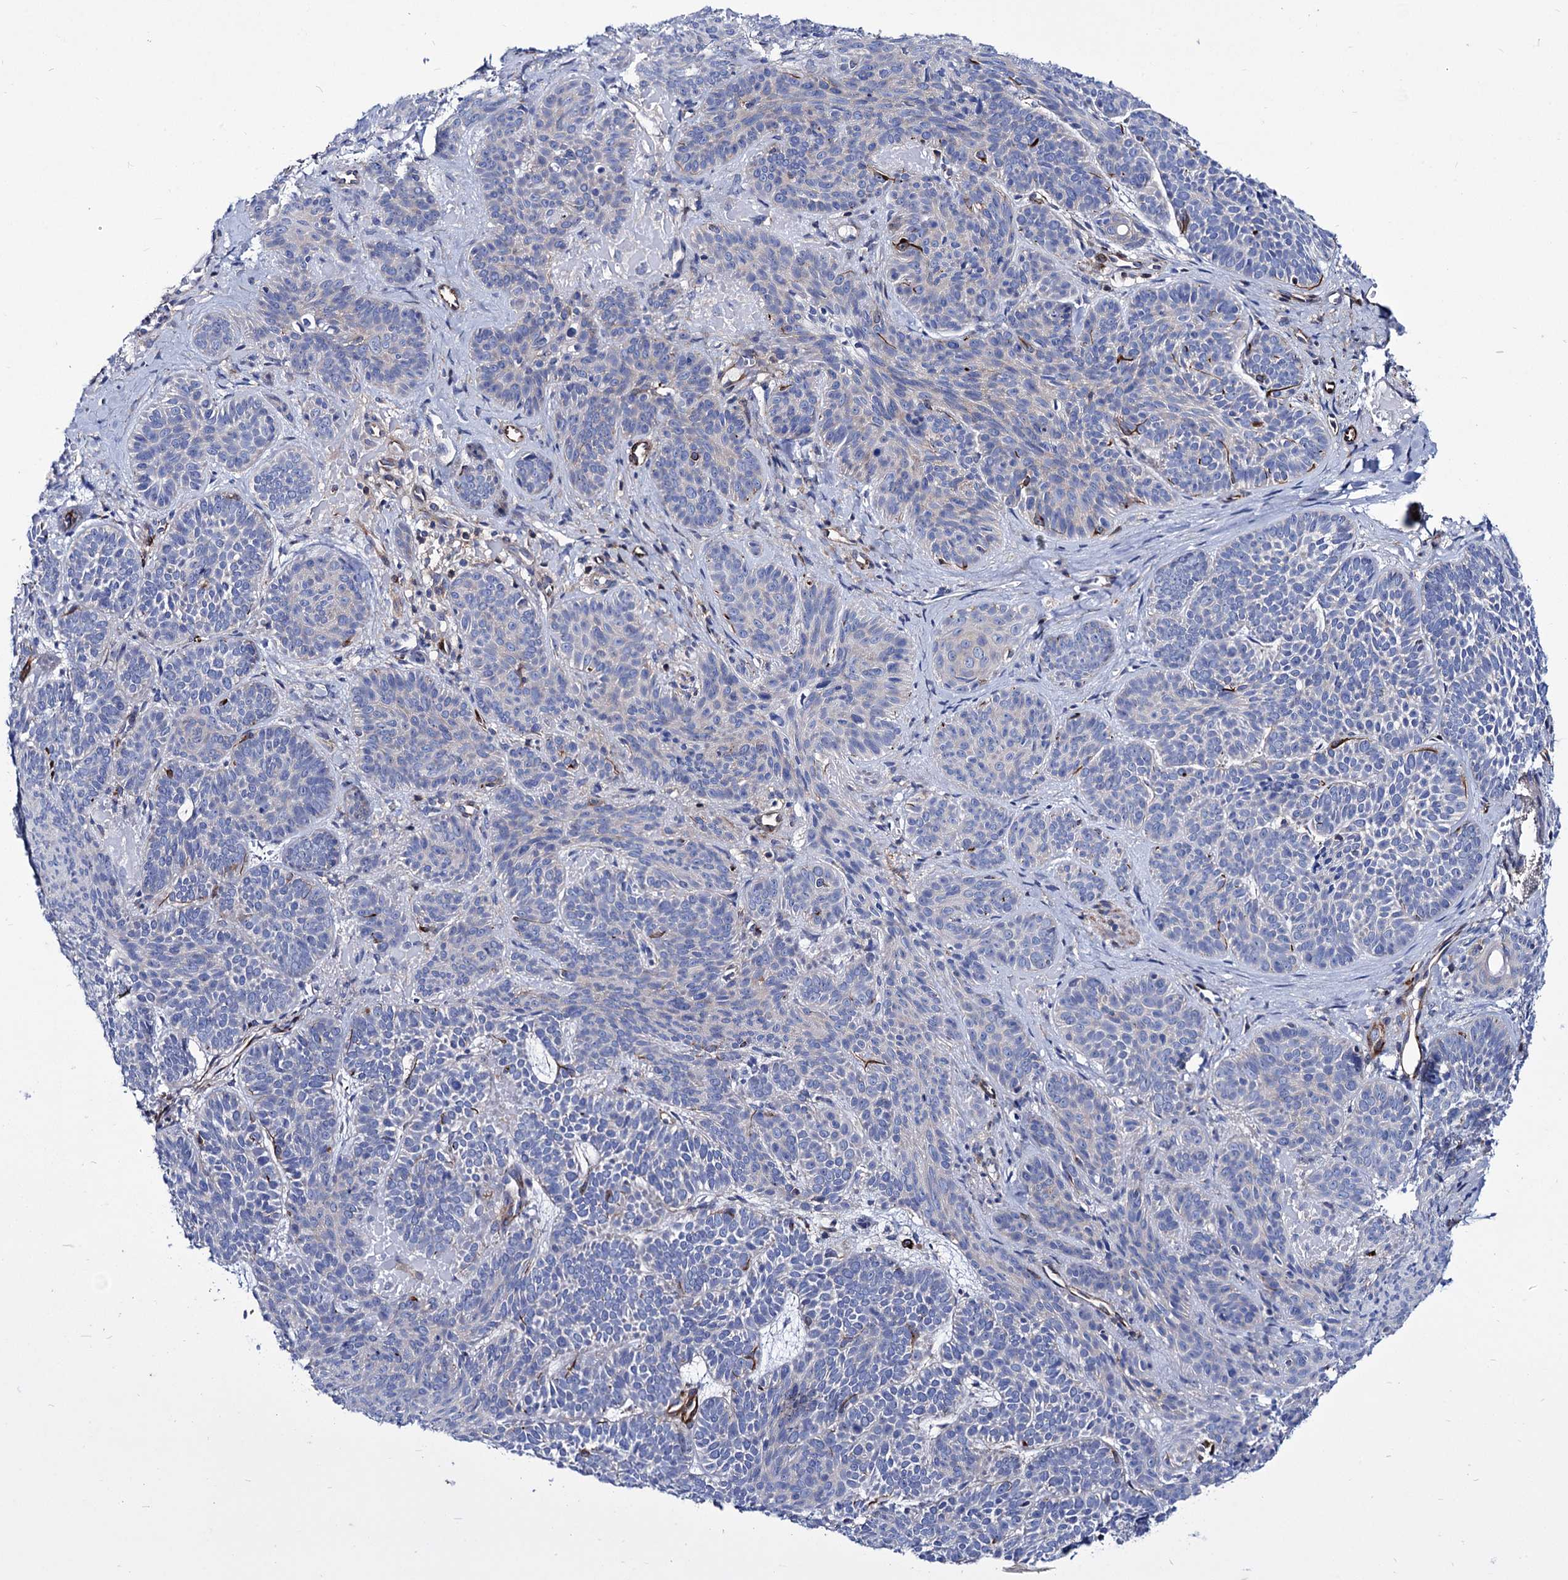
{"staining": {"intensity": "negative", "quantity": "none", "location": "none"}, "tissue": "skin cancer", "cell_type": "Tumor cells", "image_type": "cancer", "snomed": [{"axis": "morphology", "description": "Basal cell carcinoma"}, {"axis": "topography", "description": "Skin"}], "caption": "There is no significant expression in tumor cells of skin cancer.", "gene": "AXL", "patient": {"sex": "male", "age": 85}}